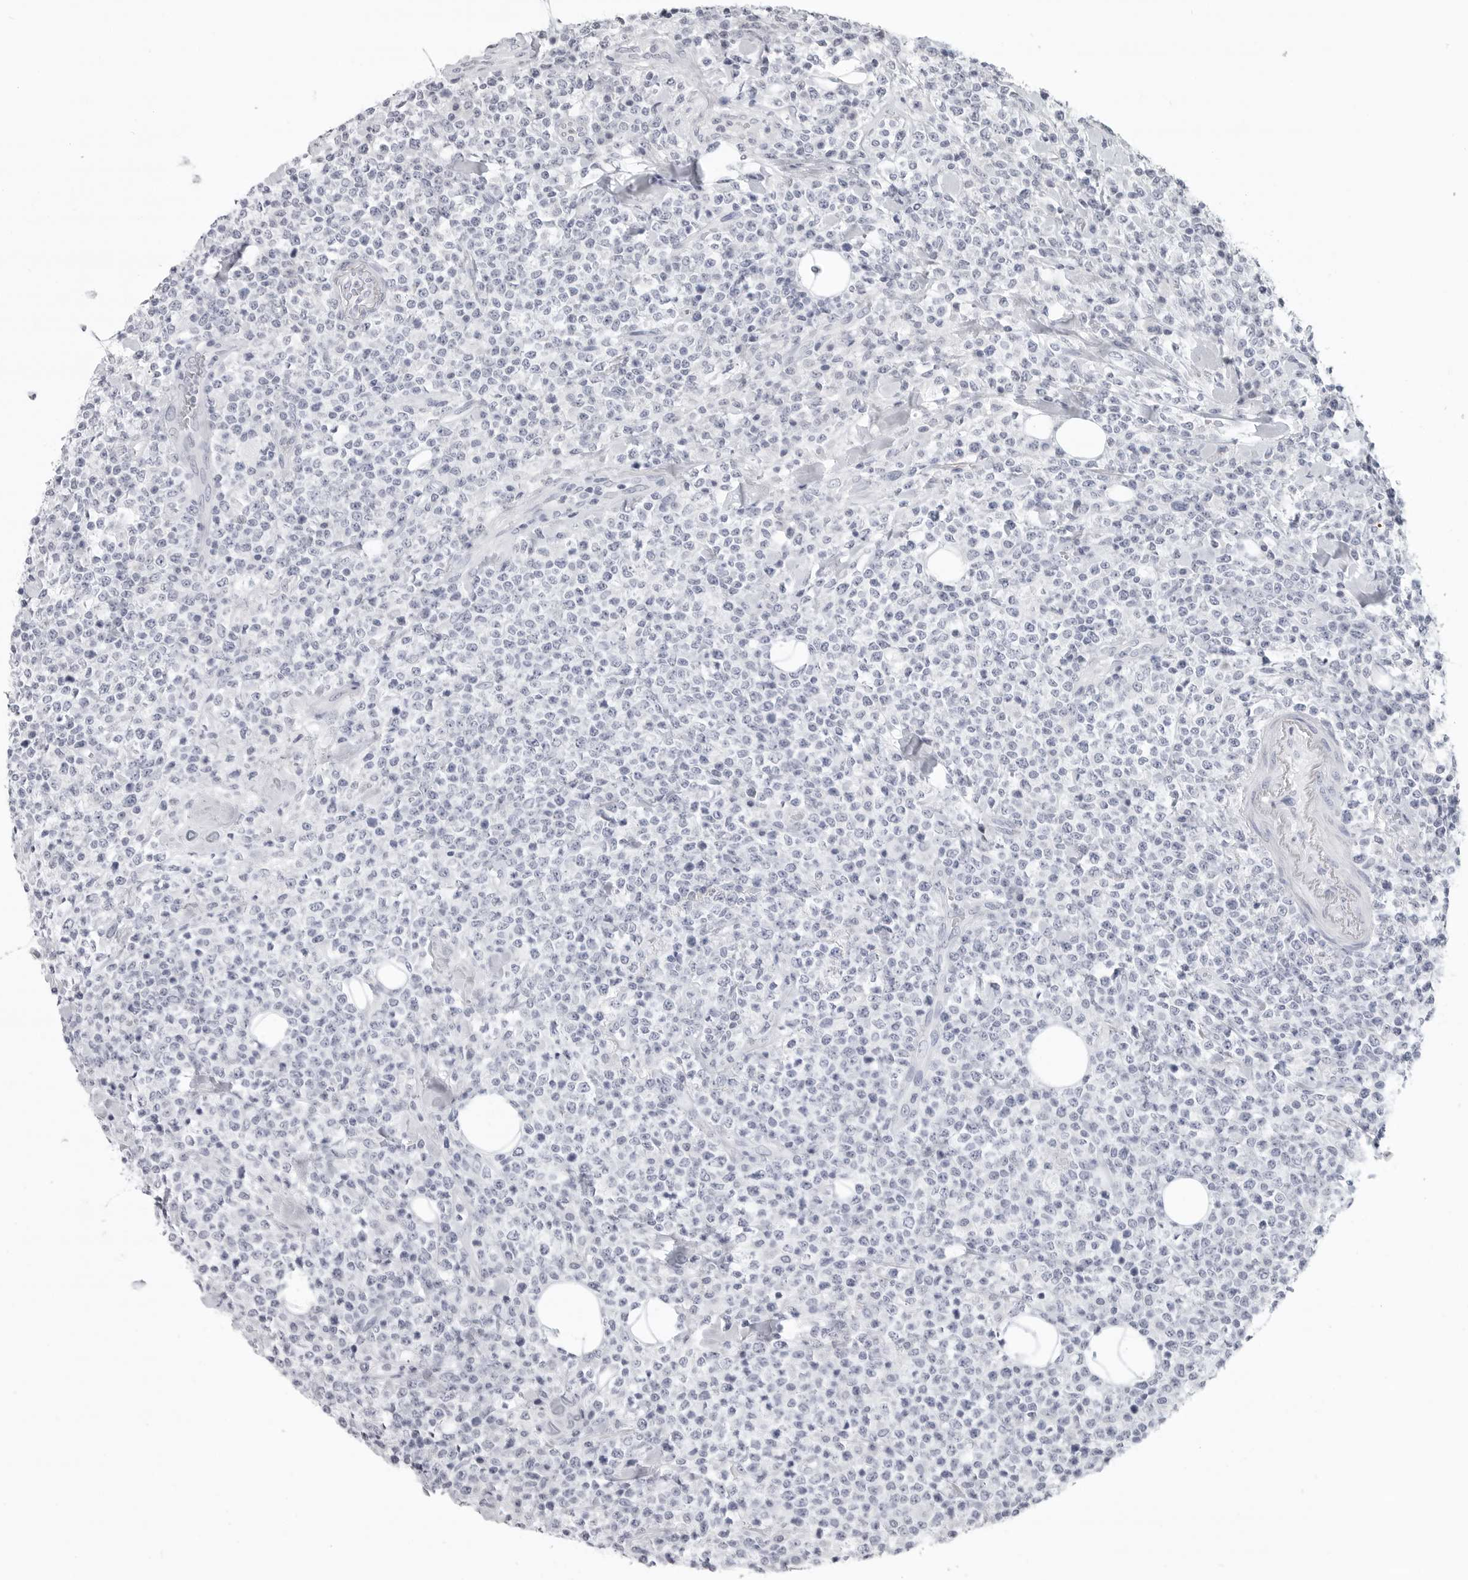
{"staining": {"intensity": "negative", "quantity": "none", "location": "none"}, "tissue": "lymphoma", "cell_type": "Tumor cells", "image_type": "cancer", "snomed": [{"axis": "morphology", "description": "Malignant lymphoma, non-Hodgkin's type, High grade"}, {"axis": "topography", "description": "Colon"}], "caption": "DAB immunohistochemical staining of lymphoma exhibits no significant expression in tumor cells.", "gene": "LY6D", "patient": {"sex": "female", "age": 53}}